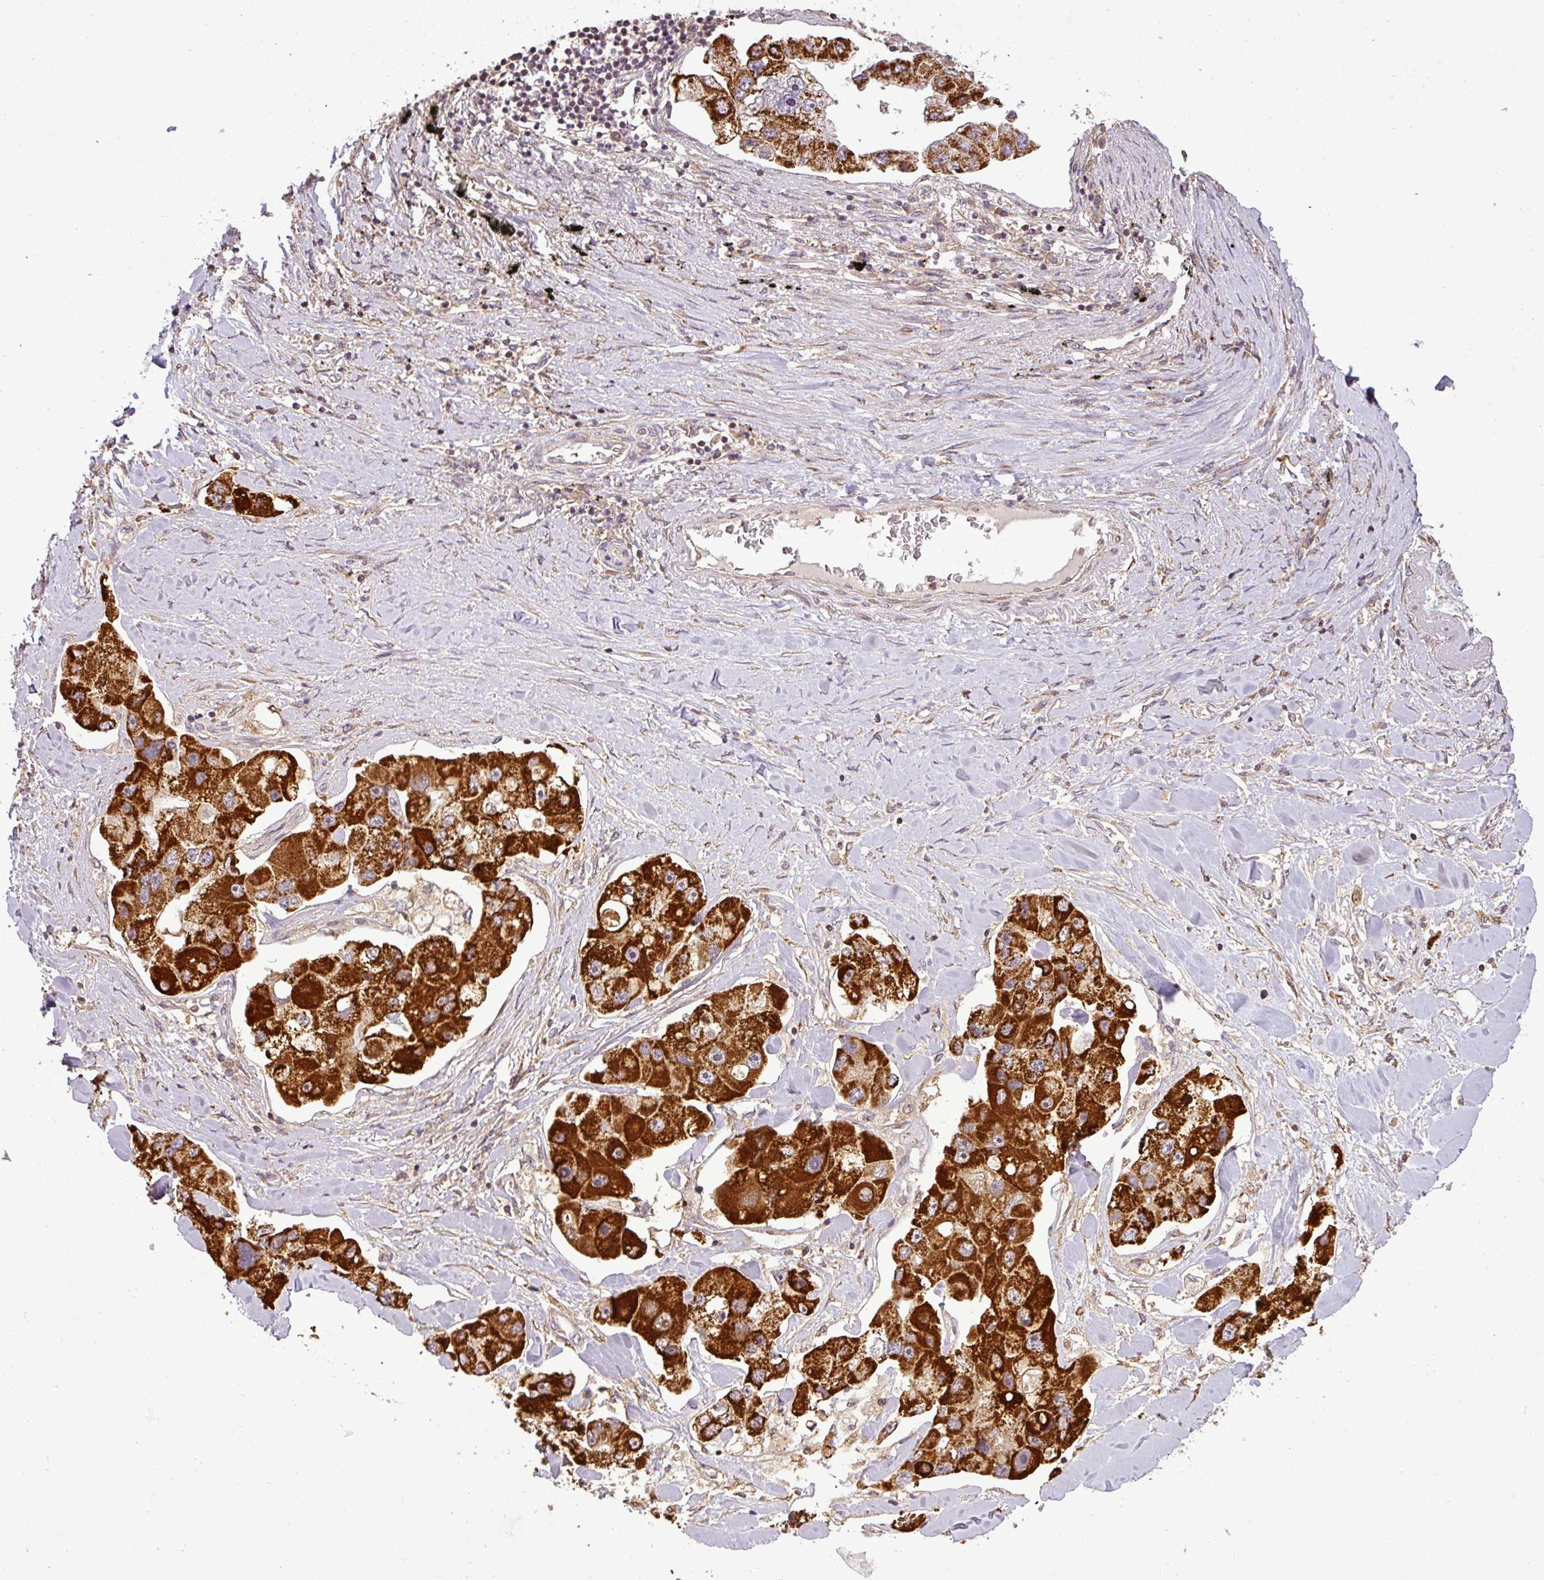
{"staining": {"intensity": "strong", "quantity": ">75%", "location": "cytoplasmic/membranous"}, "tissue": "lung cancer", "cell_type": "Tumor cells", "image_type": "cancer", "snomed": [{"axis": "morphology", "description": "Adenocarcinoma, NOS"}, {"axis": "topography", "description": "Lung"}], "caption": "Lung adenocarcinoma stained with immunohistochemistry (IHC) displays strong cytoplasmic/membranous positivity in about >75% of tumor cells.", "gene": "FAIM", "patient": {"sex": "female", "age": 54}}